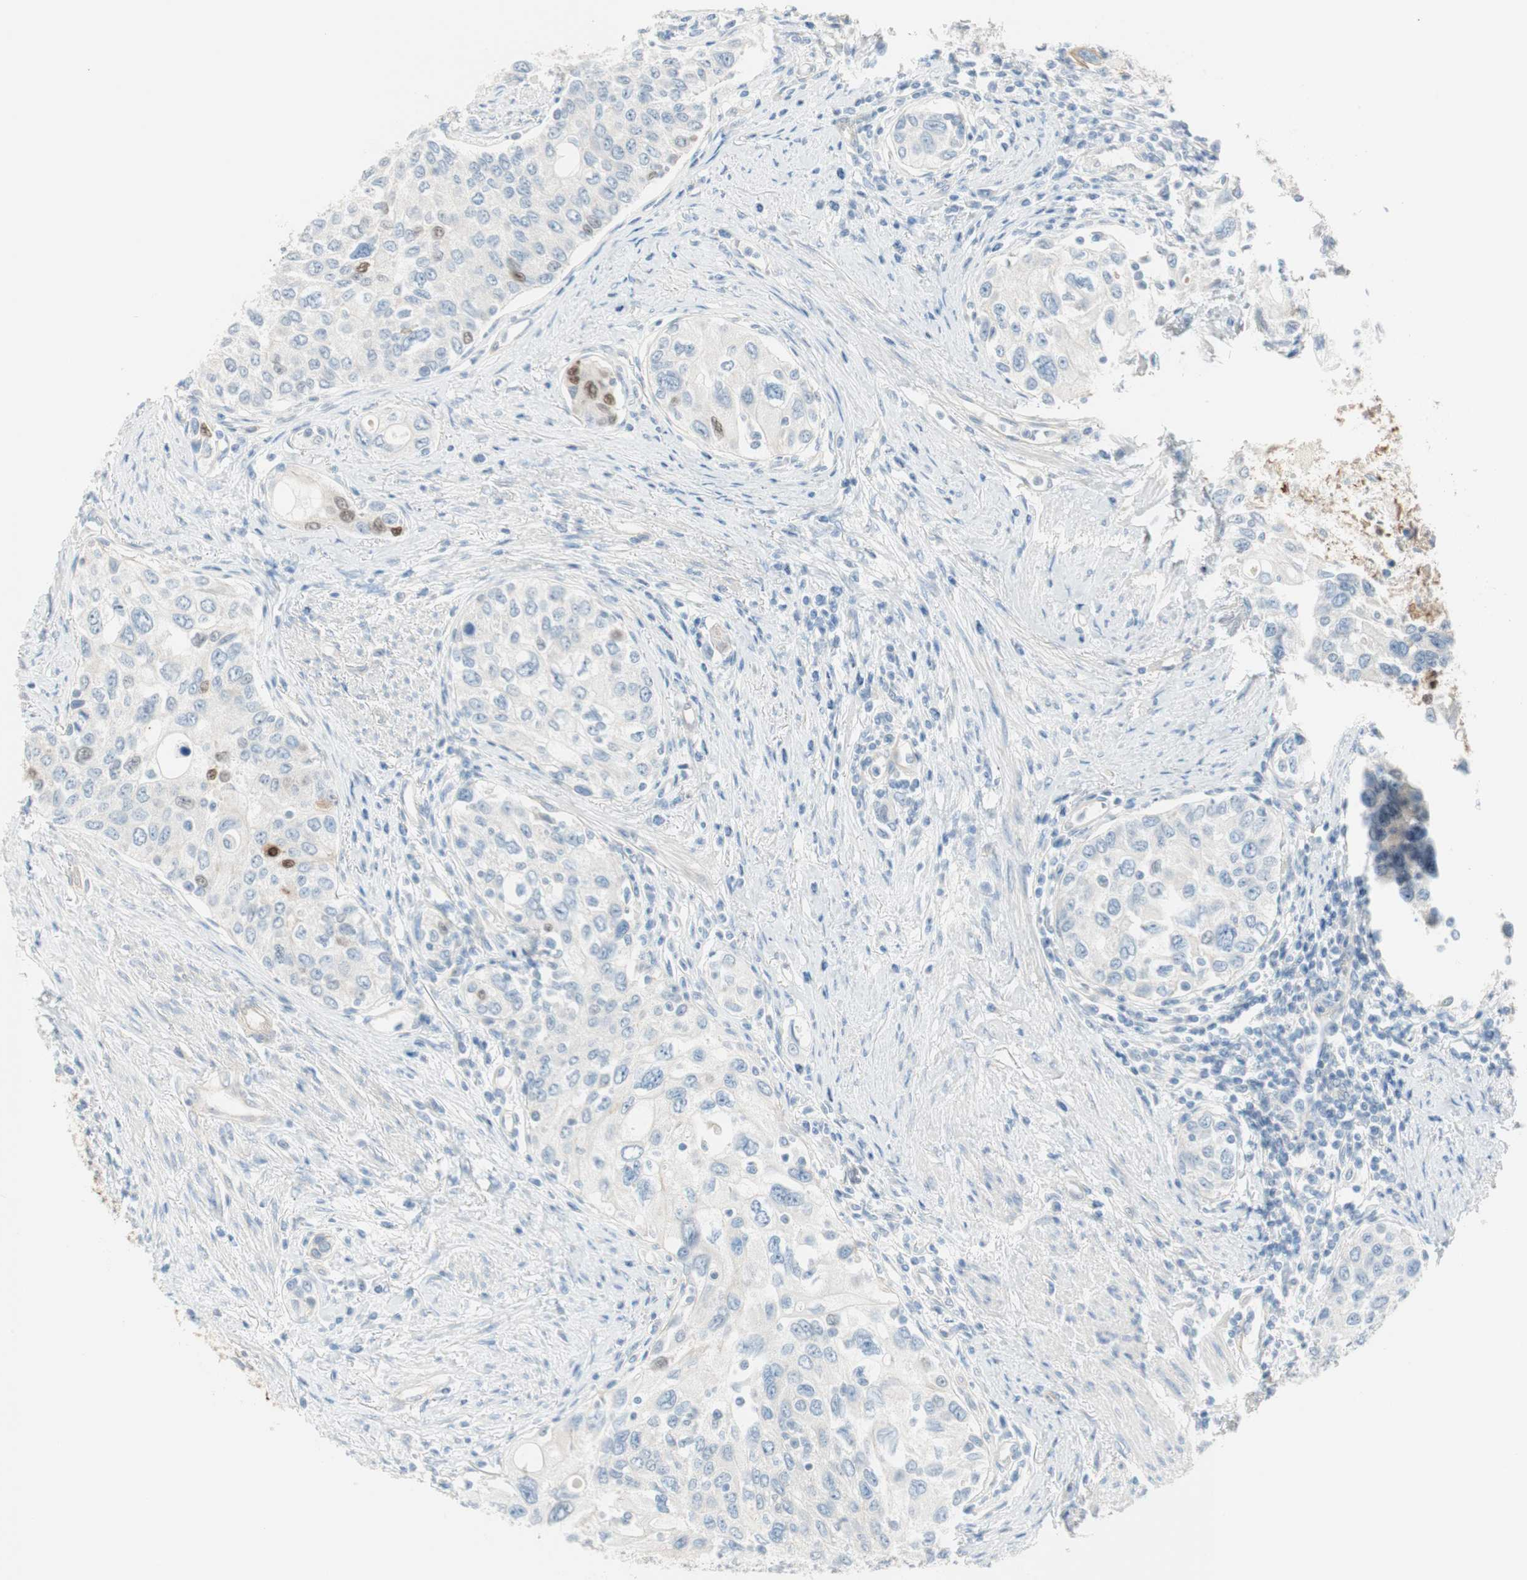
{"staining": {"intensity": "moderate", "quantity": "<25%", "location": "nuclear"}, "tissue": "urothelial cancer", "cell_type": "Tumor cells", "image_type": "cancer", "snomed": [{"axis": "morphology", "description": "Urothelial carcinoma, High grade"}, {"axis": "topography", "description": "Urinary bladder"}], "caption": "Immunohistochemical staining of human urothelial cancer exhibits low levels of moderate nuclear protein expression in about <25% of tumor cells.", "gene": "CDK3", "patient": {"sex": "female", "age": 56}}